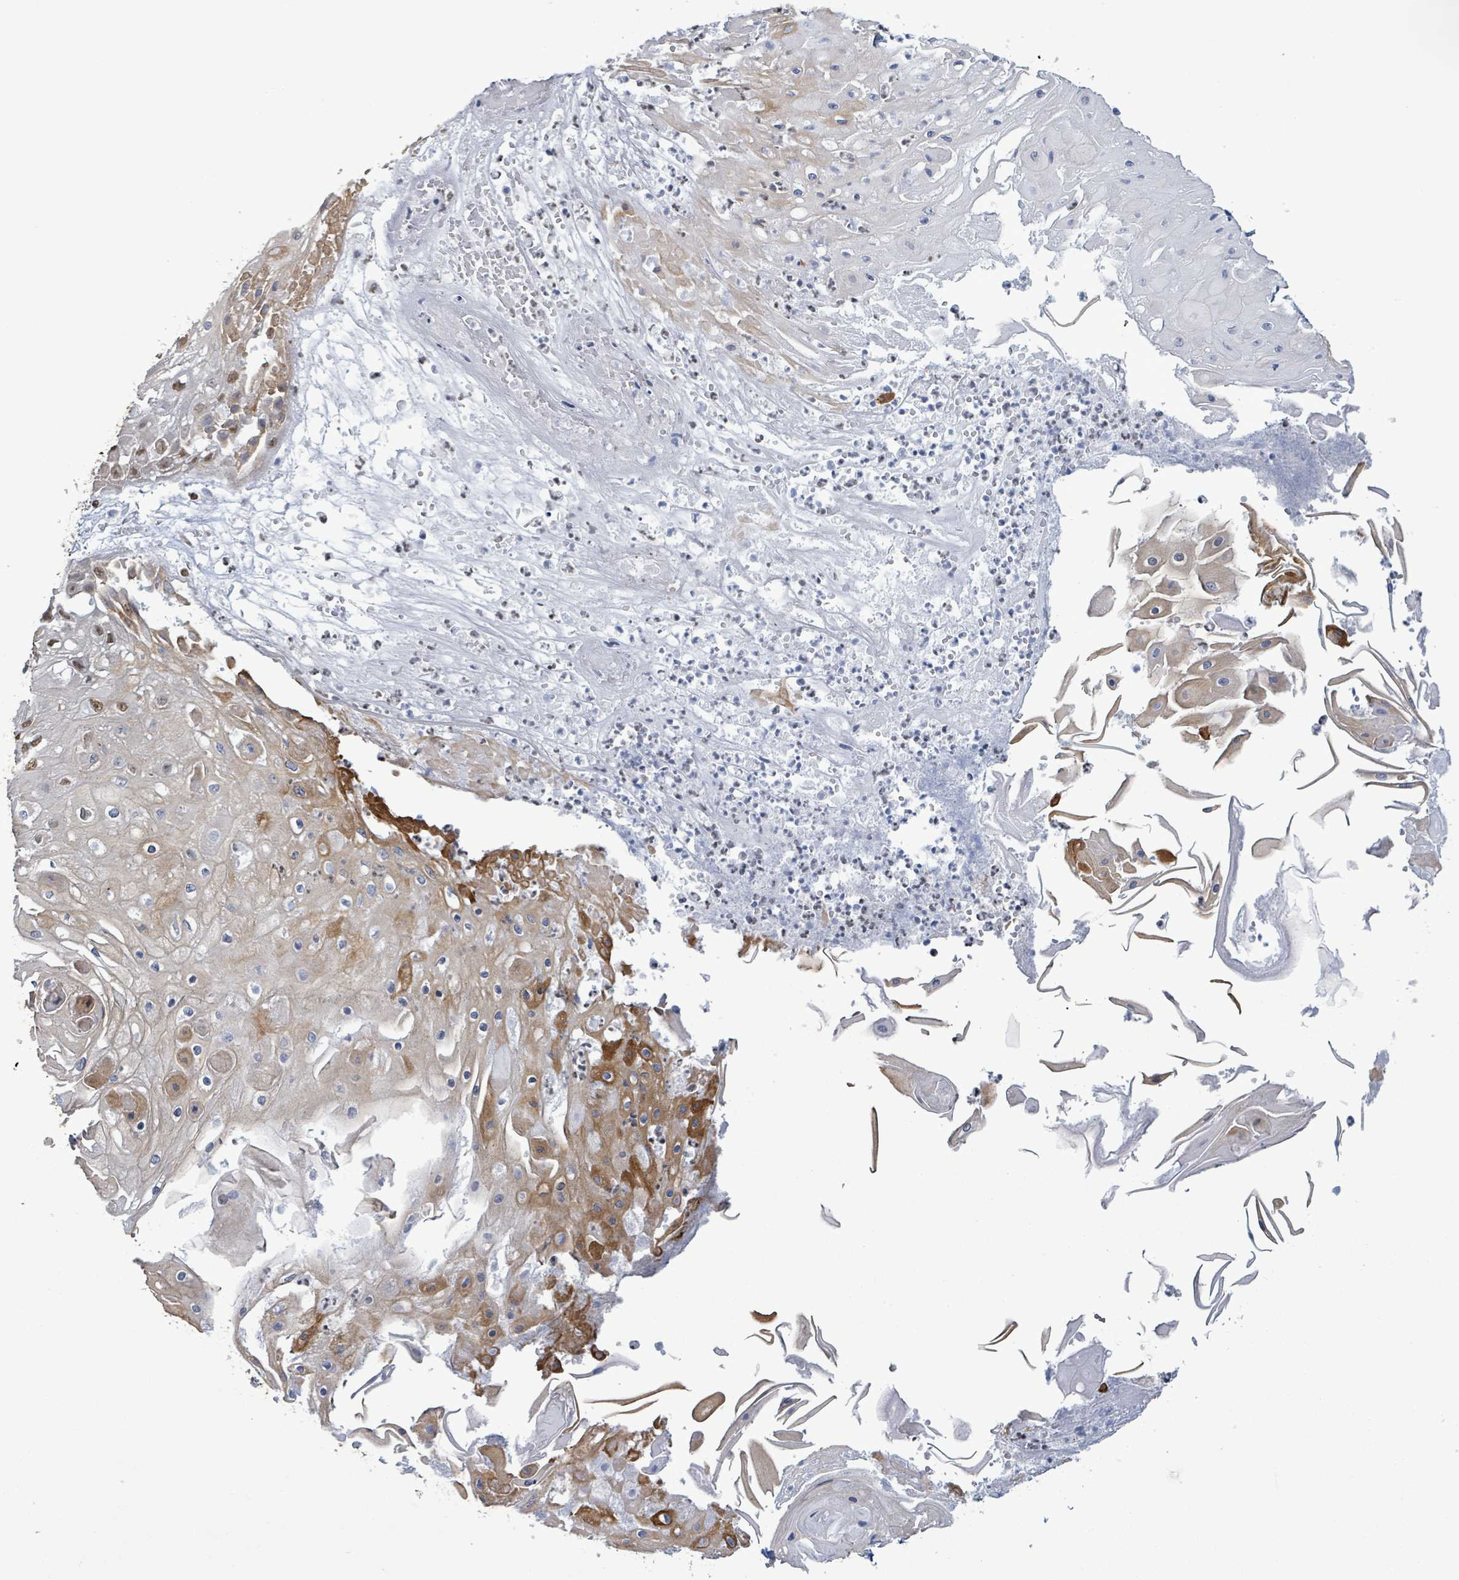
{"staining": {"intensity": "moderate", "quantity": ">75%", "location": "nuclear"}, "tissue": "skin cancer", "cell_type": "Tumor cells", "image_type": "cancer", "snomed": [{"axis": "morphology", "description": "Squamous cell carcinoma, NOS"}, {"axis": "topography", "description": "Skin"}], "caption": "A brown stain shows moderate nuclear positivity of a protein in skin squamous cell carcinoma tumor cells.", "gene": "SAMD14", "patient": {"sex": "male", "age": 70}}